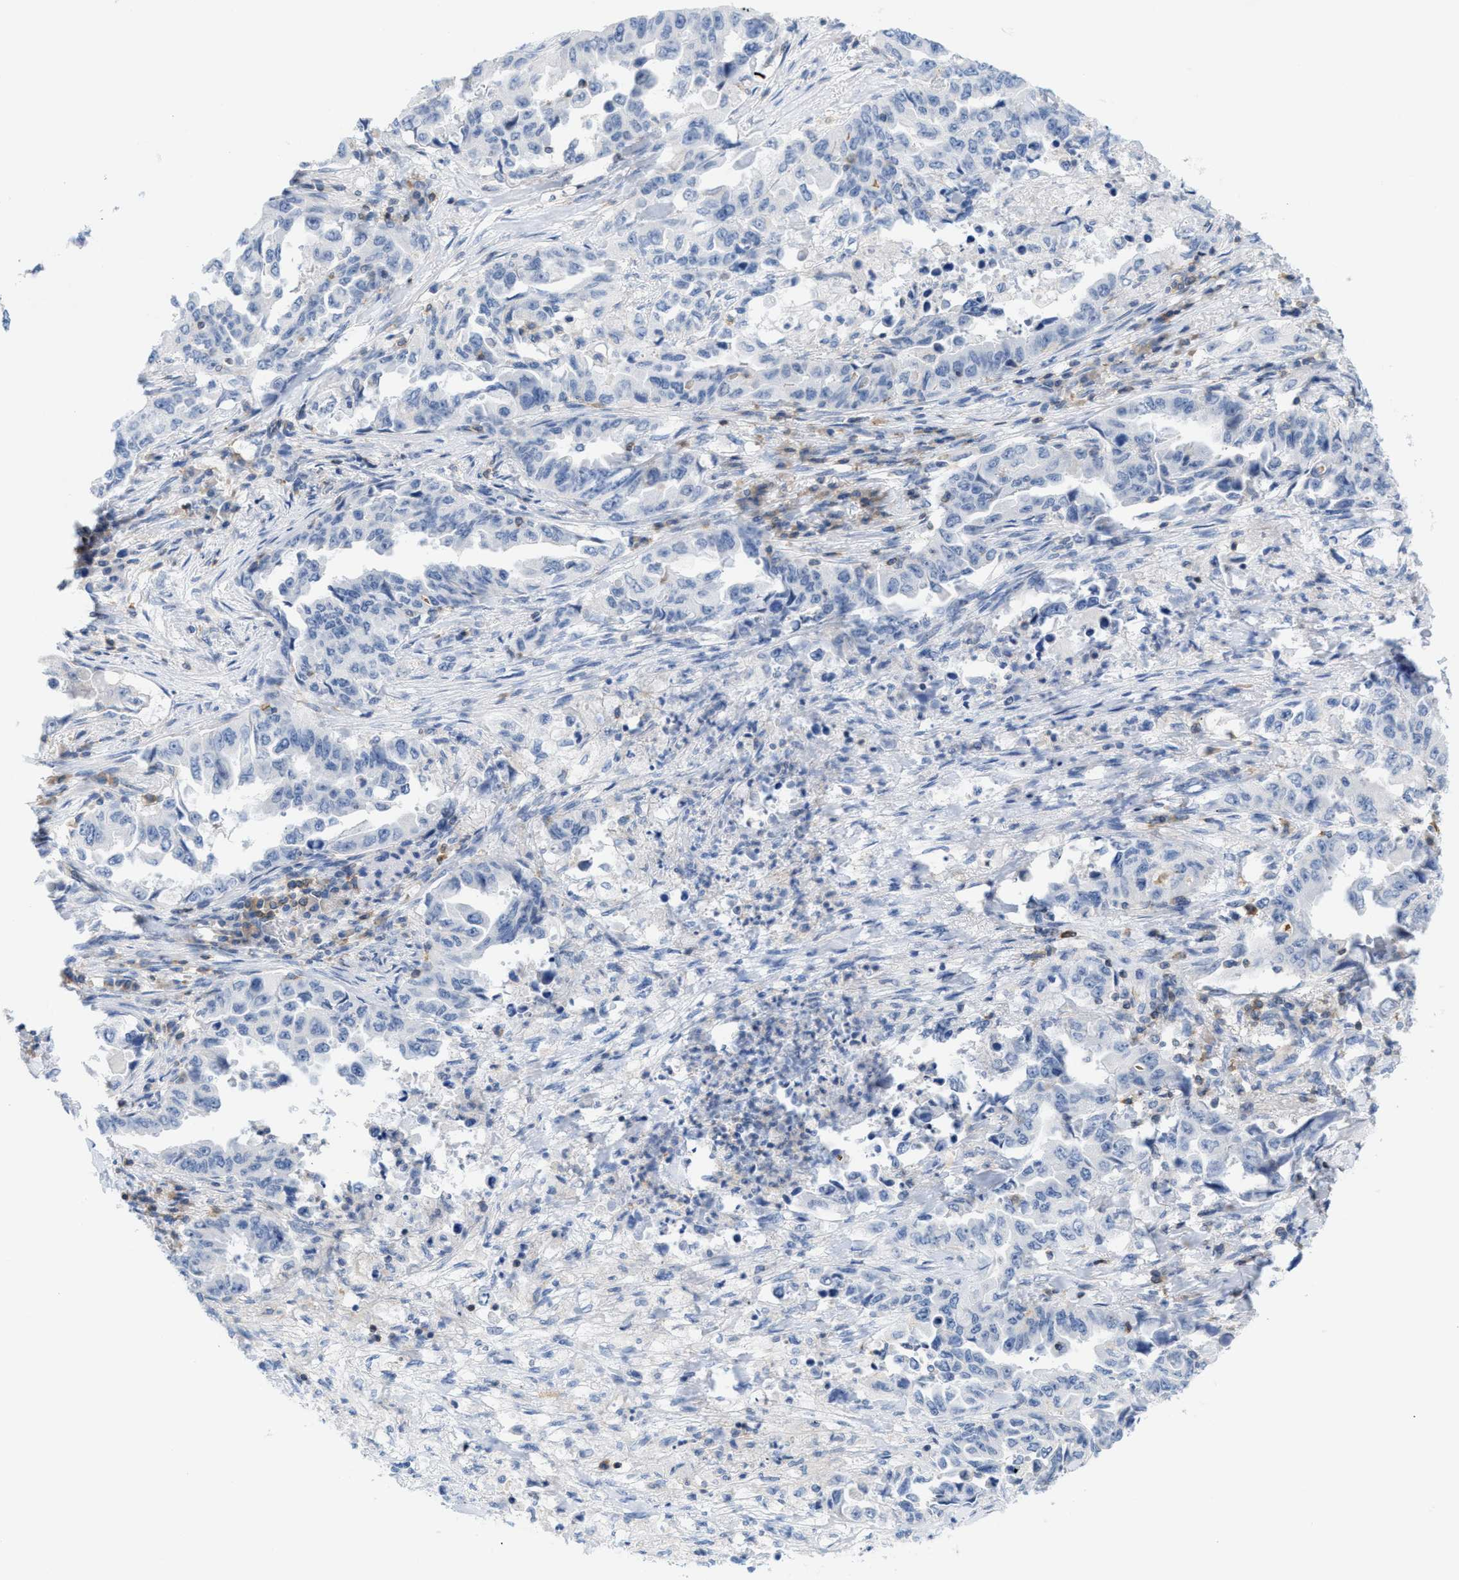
{"staining": {"intensity": "negative", "quantity": "none", "location": "none"}, "tissue": "lung cancer", "cell_type": "Tumor cells", "image_type": "cancer", "snomed": [{"axis": "morphology", "description": "Adenocarcinoma, NOS"}, {"axis": "topography", "description": "Lung"}], "caption": "Immunohistochemistry (IHC) of lung cancer (adenocarcinoma) demonstrates no positivity in tumor cells.", "gene": "IL16", "patient": {"sex": "female", "age": 51}}